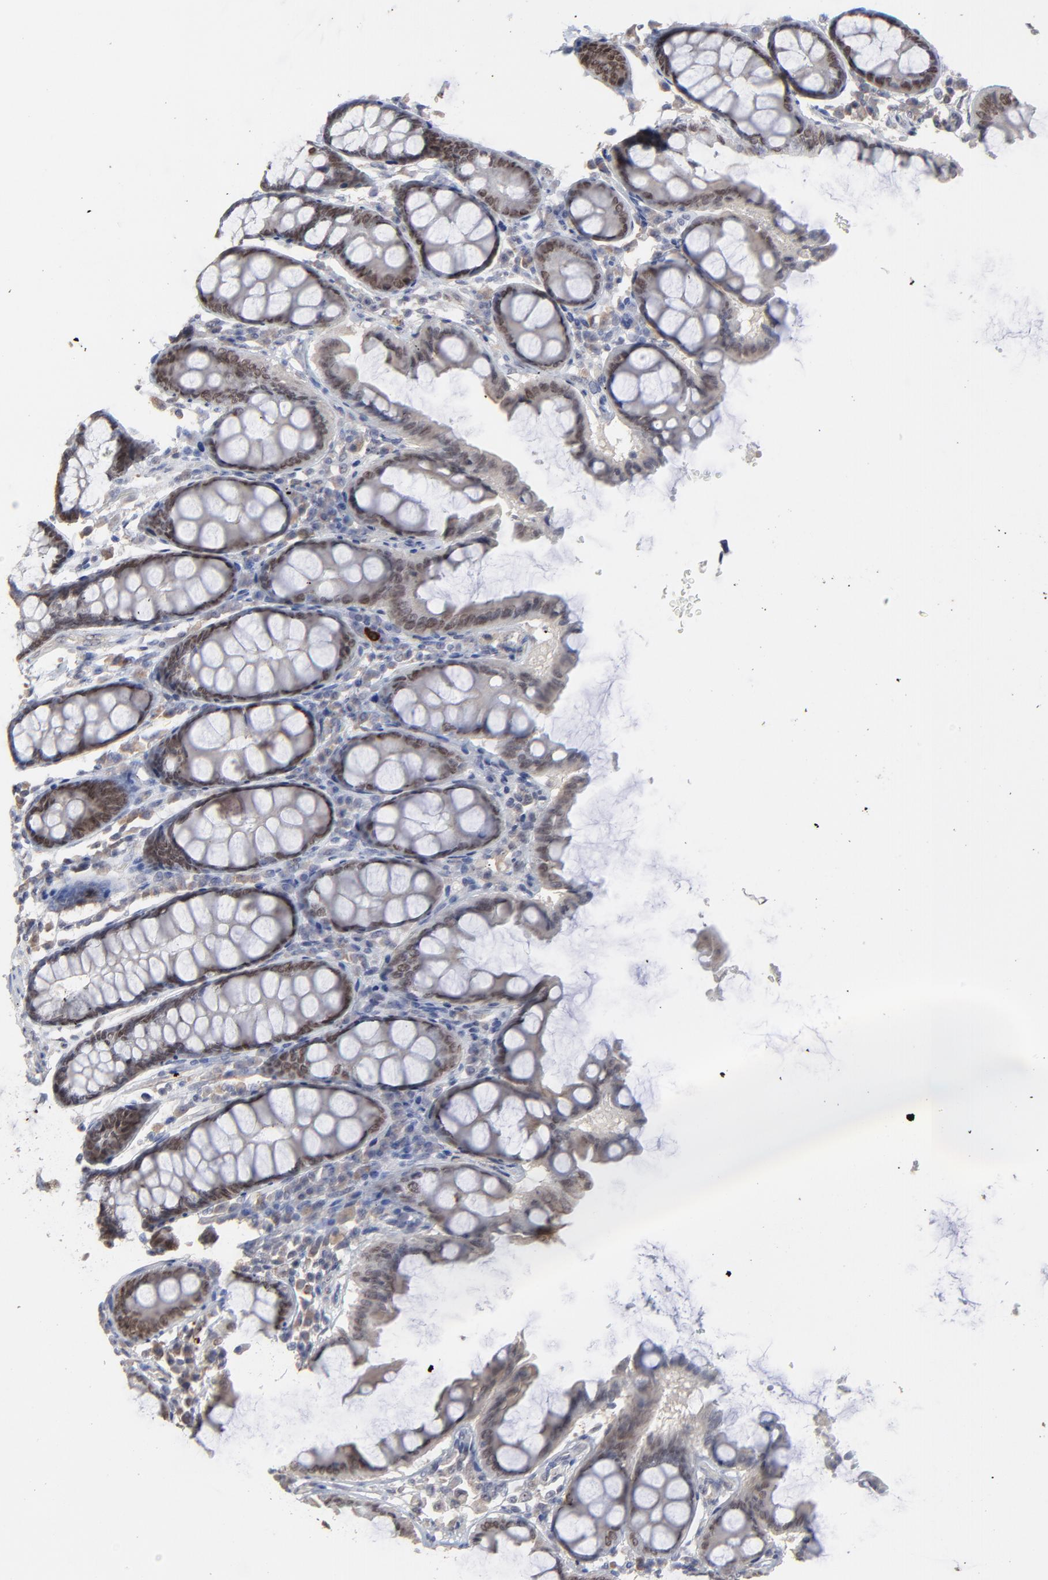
{"staining": {"intensity": "negative", "quantity": "none", "location": "none"}, "tissue": "colon", "cell_type": "Endothelial cells", "image_type": "normal", "snomed": [{"axis": "morphology", "description": "Normal tissue, NOS"}, {"axis": "topography", "description": "Colon"}], "caption": "The image shows no significant staining in endothelial cells of colon.", "gene": "FAM199X", "patient": {"sex": "female", "age": 61}}